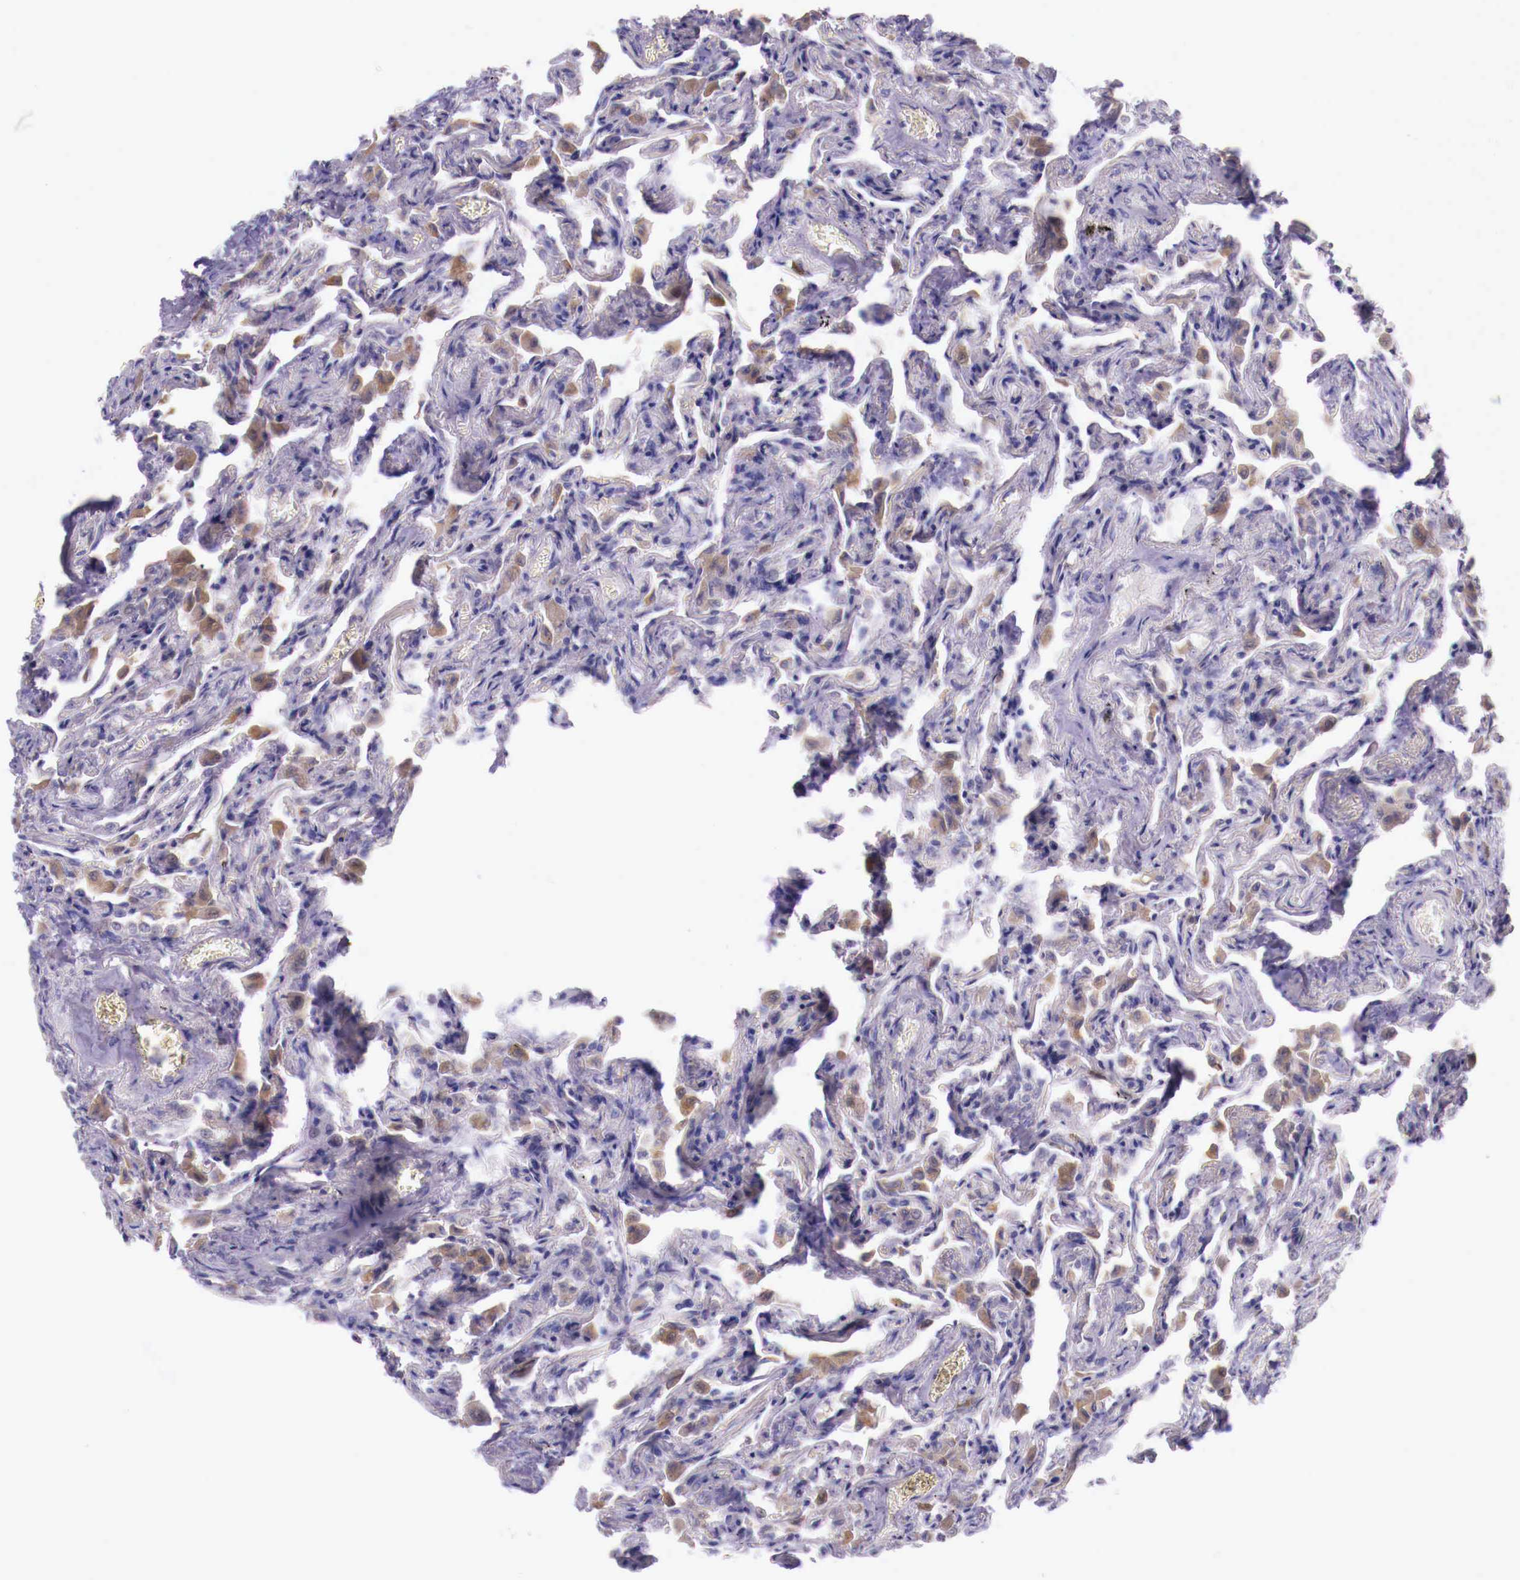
{"staining": {"intensity": "weak", "quantity": ">75%", "location": "cytoplasmic/membranous"}, "tissue": "lung", "cell_type": "Alveolar cells", "image_type": "normal", "snomed": [{"axis": "morphology", "description": "Normal tissue, NOS"}, {"axis": "topography", "description": "Lung"}], "caption": "Immunohistochemistry (IHC) of normal human lung demonstrates low levels of weak cytoplasmic/membranous positivity in approximately >75% of alveolar cells.", "gene": "GRIPAP1", "patient": {"sex": "male", "age": 73}}